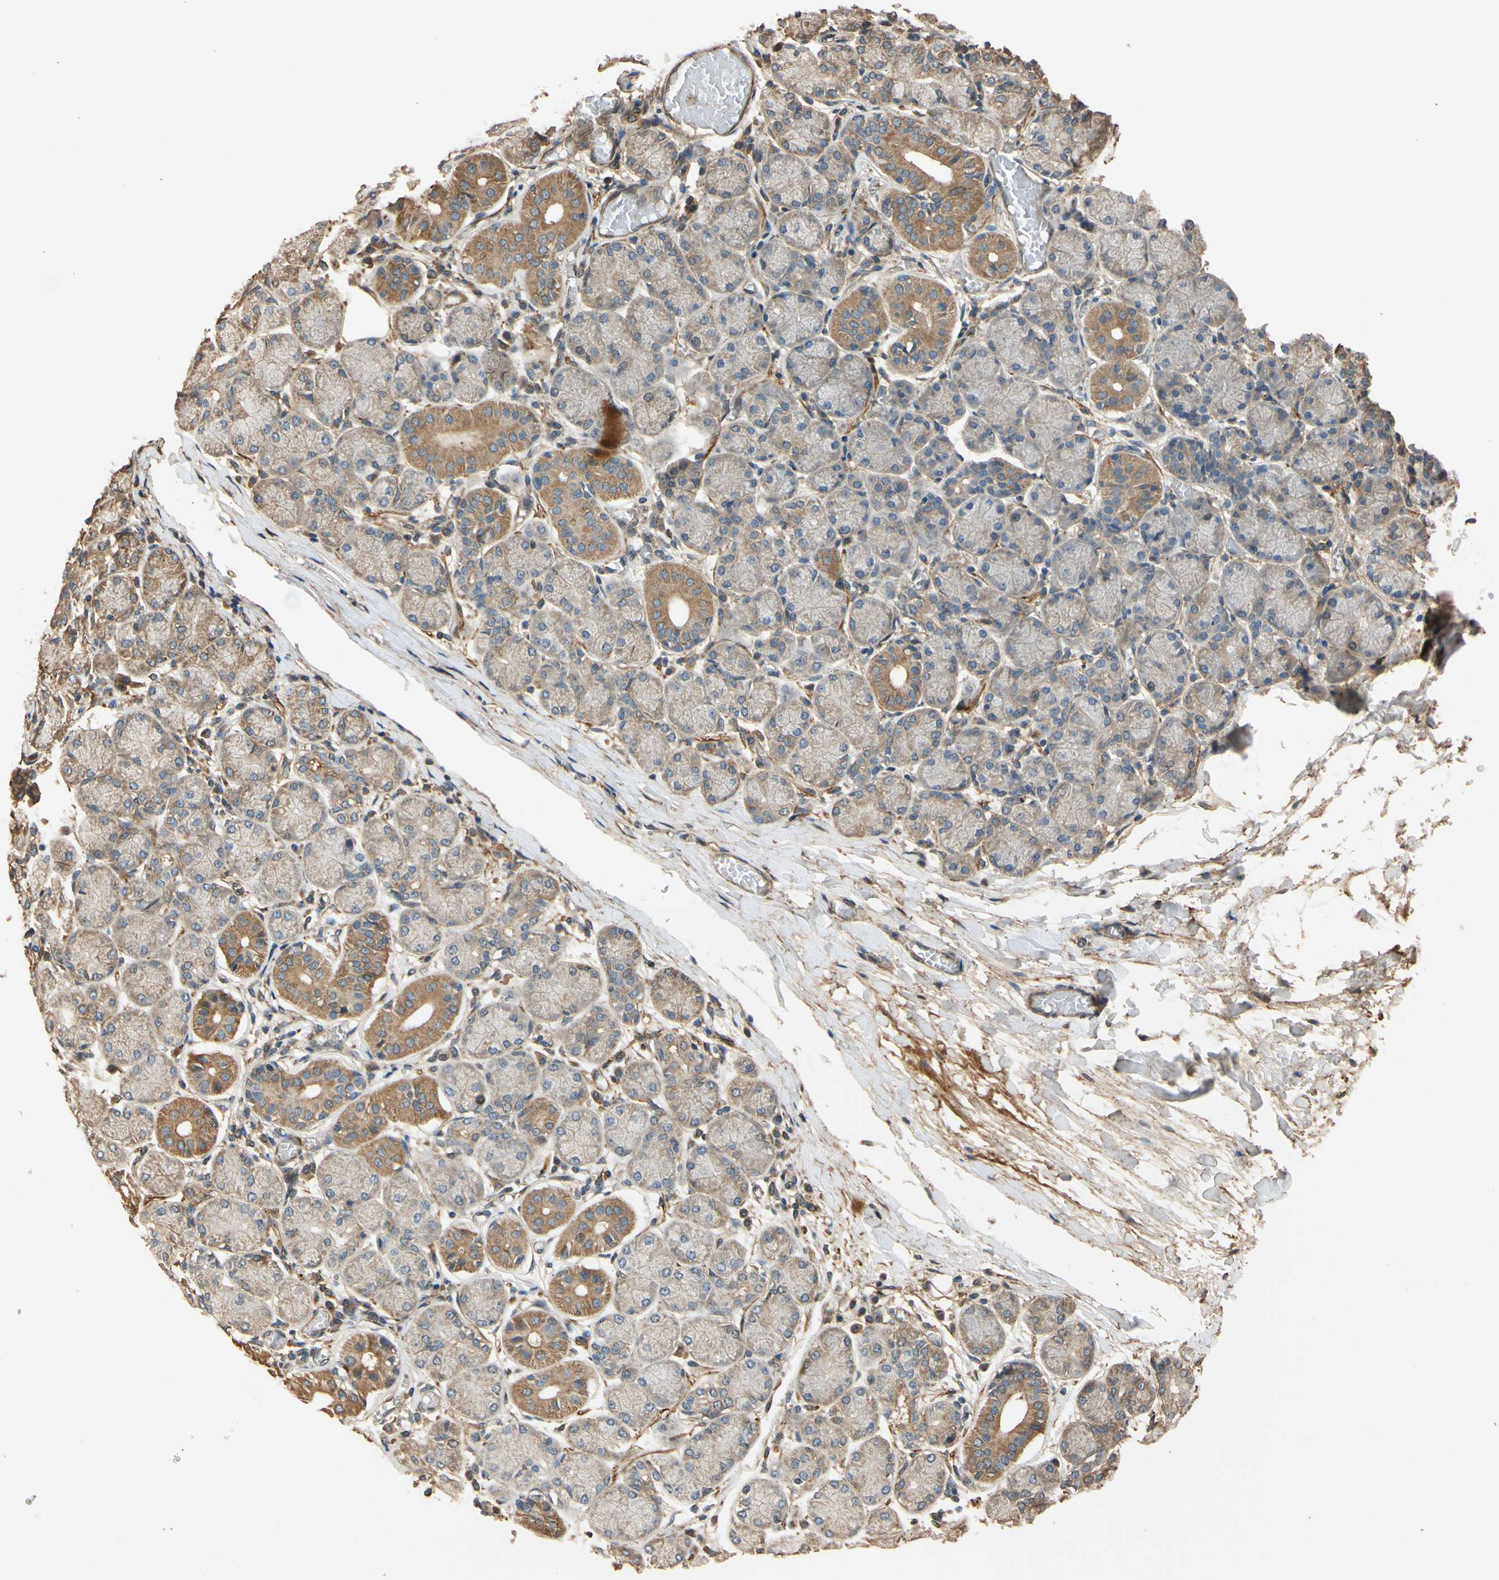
{"staining": {"intensity": "weak", "quantity": "25%-75%", "location": "cytoplasmic/membranous"}, "tissue": "salivary gland", "cell_type": "Glandular cells", "image_type": "normal", "snomed": [{"axis": "morphology", "description": "Normal tissue, NOS"}, {"axis": "topography", "description": "Salivary gland"}], "caption": "Immunohistochemical staining of unremarkable salivary gland reveals low levels of weak cytoplasmic/membranous staining in about 25%-75% of glandular cells.", "gene": "MGRN1", "patient": {"sex": "female", "age": 24}}